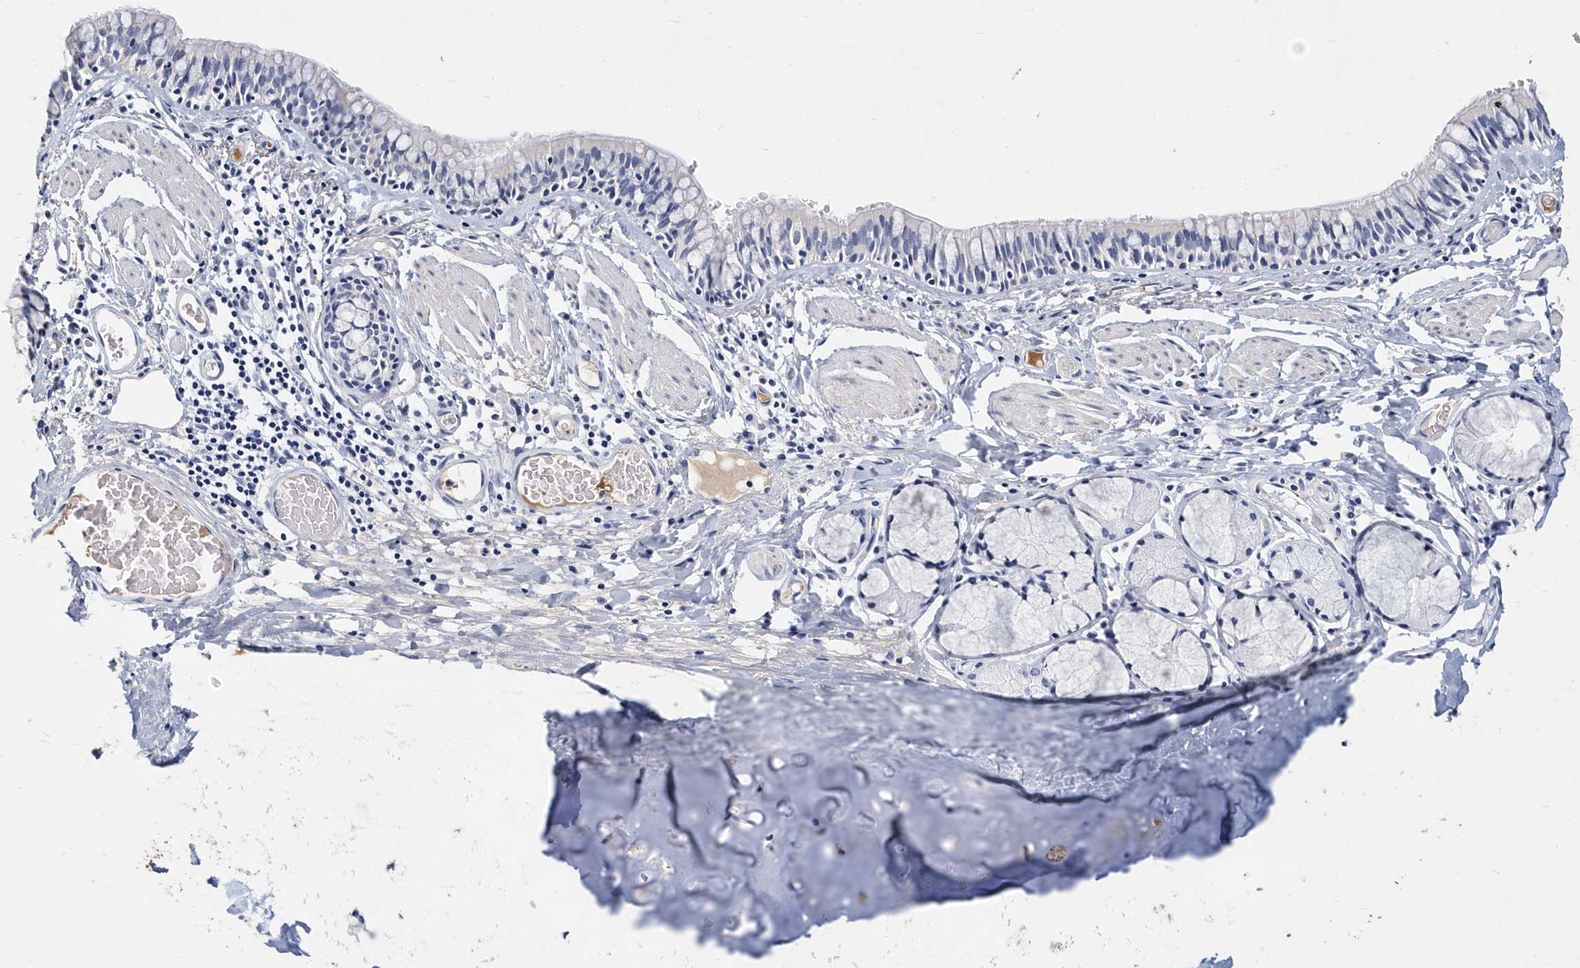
{"staining": {"intensity": "negative", "quantity": "none", "location": "none"}, "tissue": "bronchus", "cell_type": "Respiratory epithelial cells", "image_type": "normal", "snomed": [{"axis": "morphology", "description": "Normal tissue, NOS"}, {"axis": "topography", "description": "Cartilage tissue"}, {"axis": "topography", "description": "Bronchus"}], "caption": "Protein analysis of benign bronchus shows no significant expression in respiratory epithelial cells.", "gene": "ITGA2B", "patient": {"sex": "female", "age": 36}}